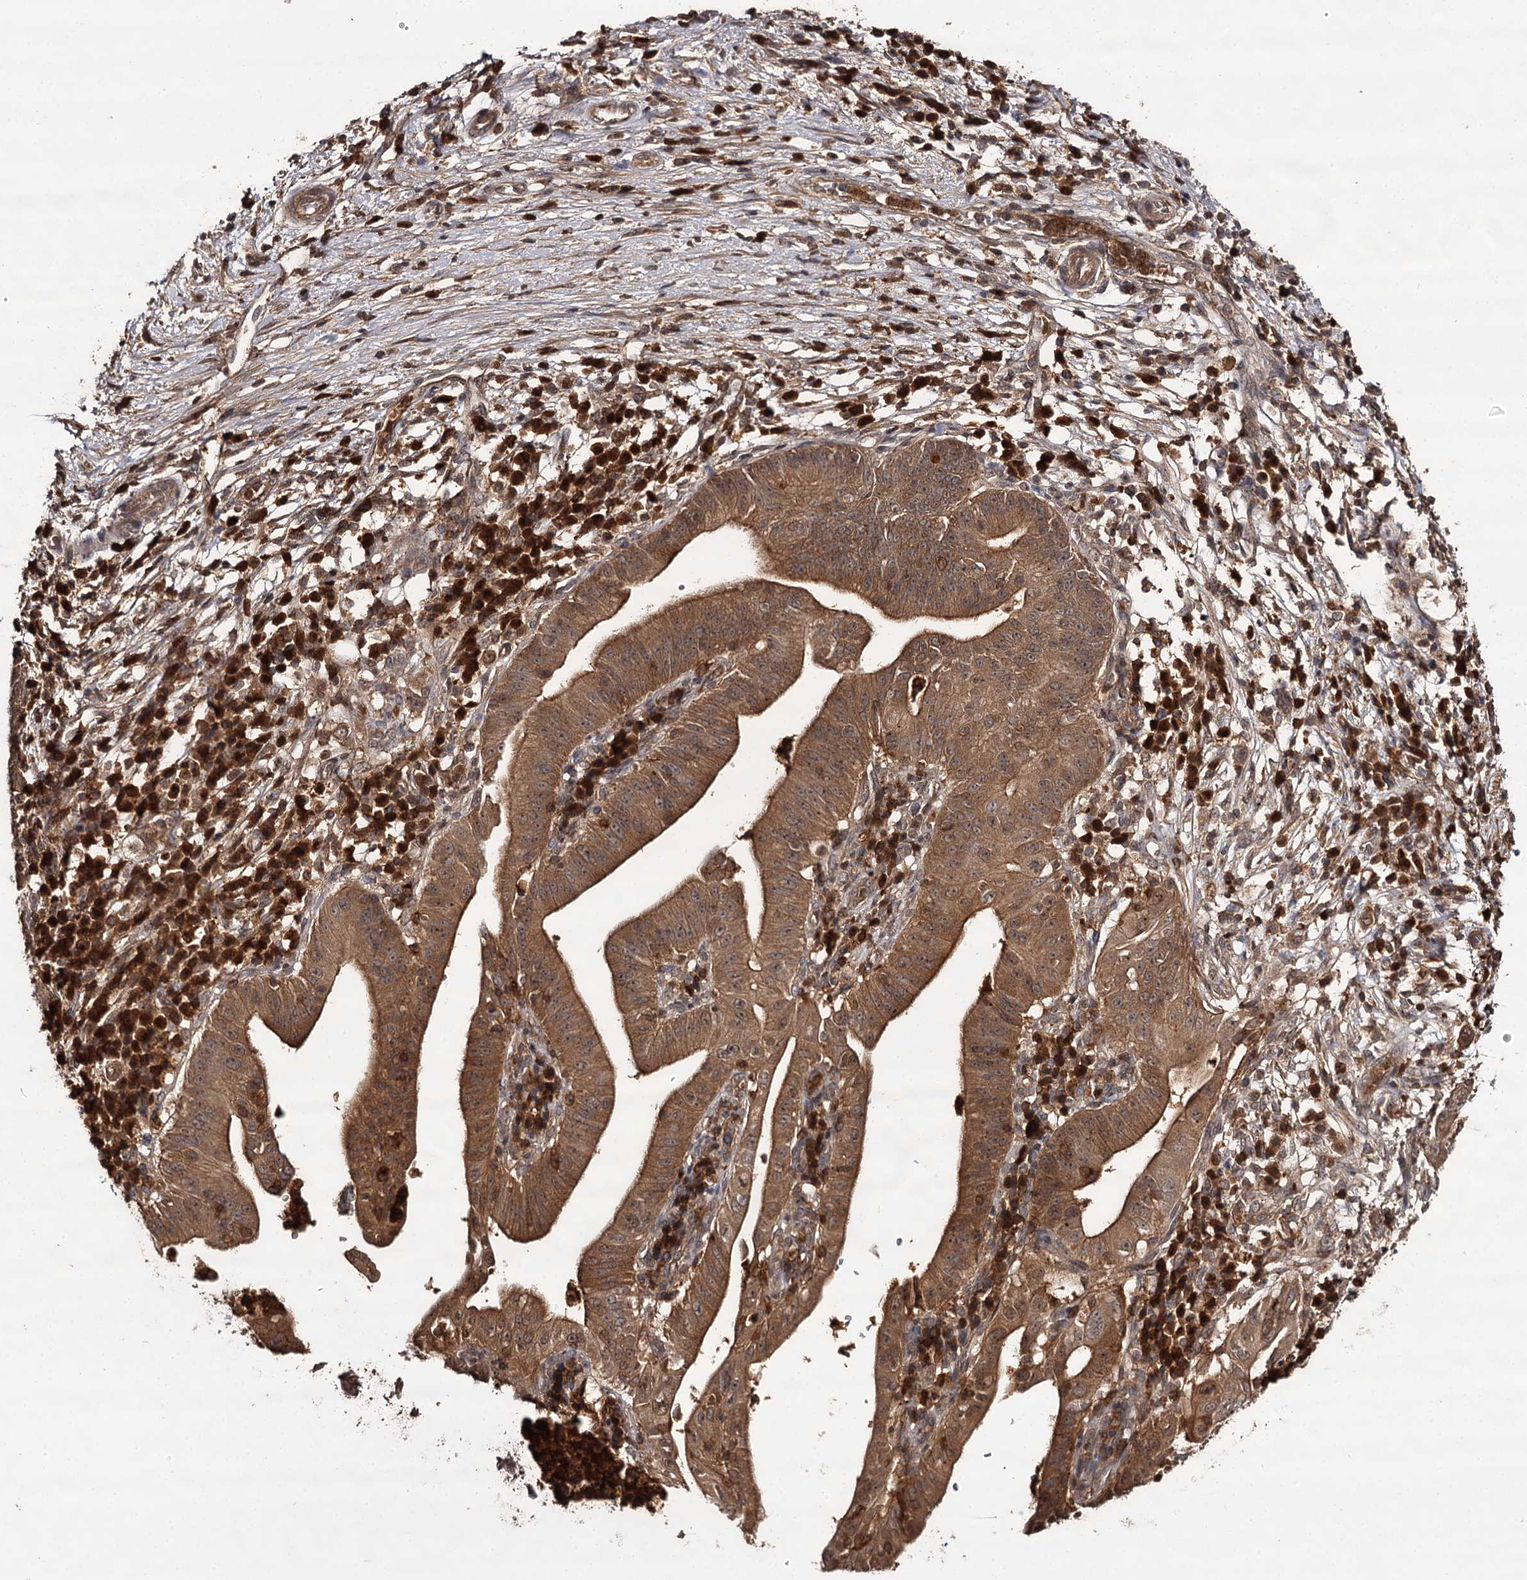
{"staining": {"intensity": "moderate", "quantity": ">75%", "location": "cytoplasmic/membranous"}, "tissue": "pancreatic cancer", "cell_type": "Tumor cells", "image_type": "cancer", "snomed": [{"axis": "morphology", "description": "Adenocarcinoma, NOS"}, {"axis": "topography", "description": "Pancreas"}], "caption": "Immunohistochemical staining of pancreatic adenocarcinoma exhibits medium levels of moderate cytoplasmic/membranous staining in about >75% of tumor cells.", "gene": "TTC12", "patient": {"sex": "male", "age": 68}}